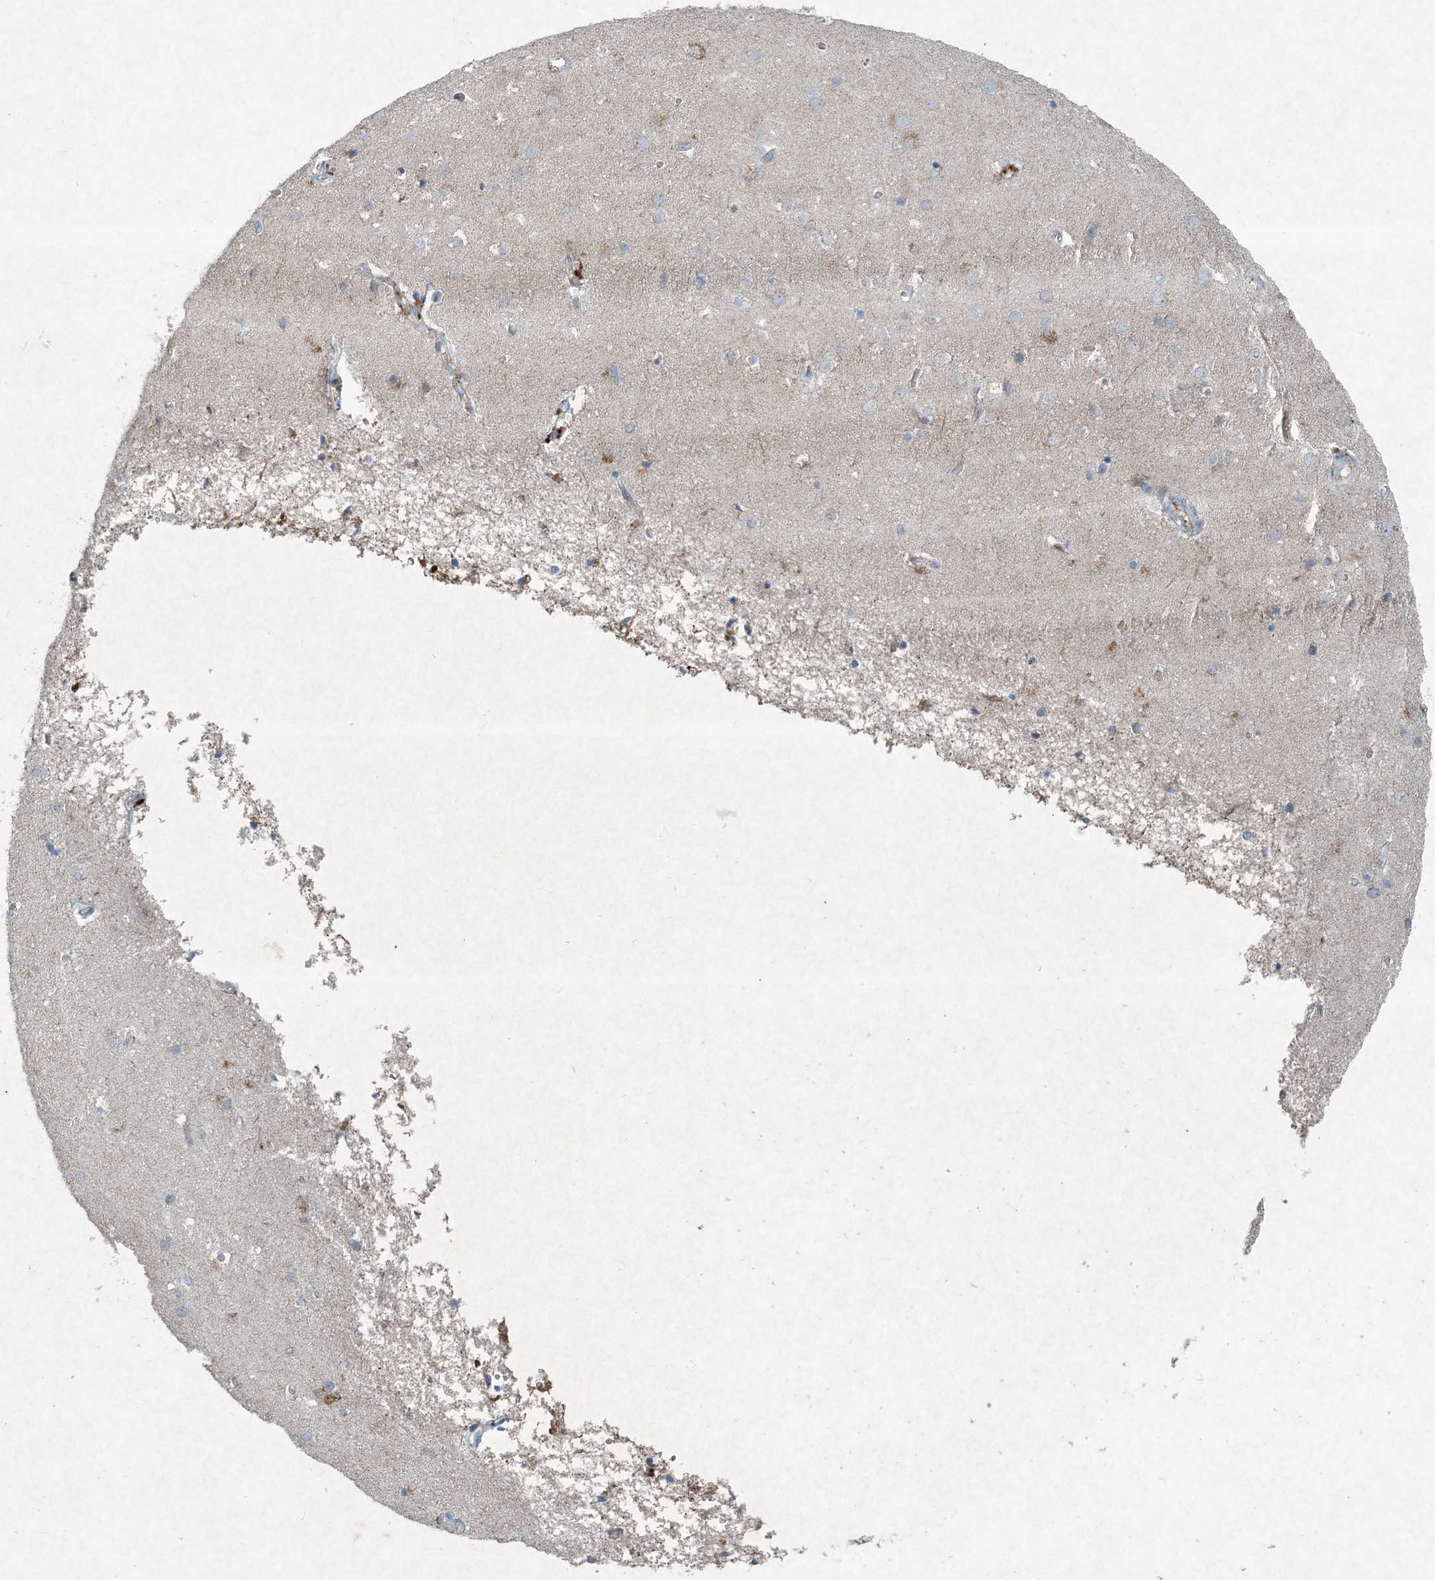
{"staining": {"intensity": "weak", "quantity": ">75%", "location": "cytoplasmic/membranous"}, "tissue": "cerebral cortex", "cell_type": "Endothelial cells", "image_type": "normal", "snomed": [{"axis": "morphology", "description": "Normal tissue, NOS"}, {"axis": "topography", "description": "Cerebral cortex"}], "caption": "High-magnification brightfield microscopy of normal cerebral cortex stained with DAB (3,3'-diaminobenzidine) (brown) and counterstained with hematoxylin (blue). endothelial cells exhibit weak cytoplasmic/membranous expression is appreciated in about>75% of cells.", "gene": "APOM", "patient": {"sex": "male", "age": 54}}